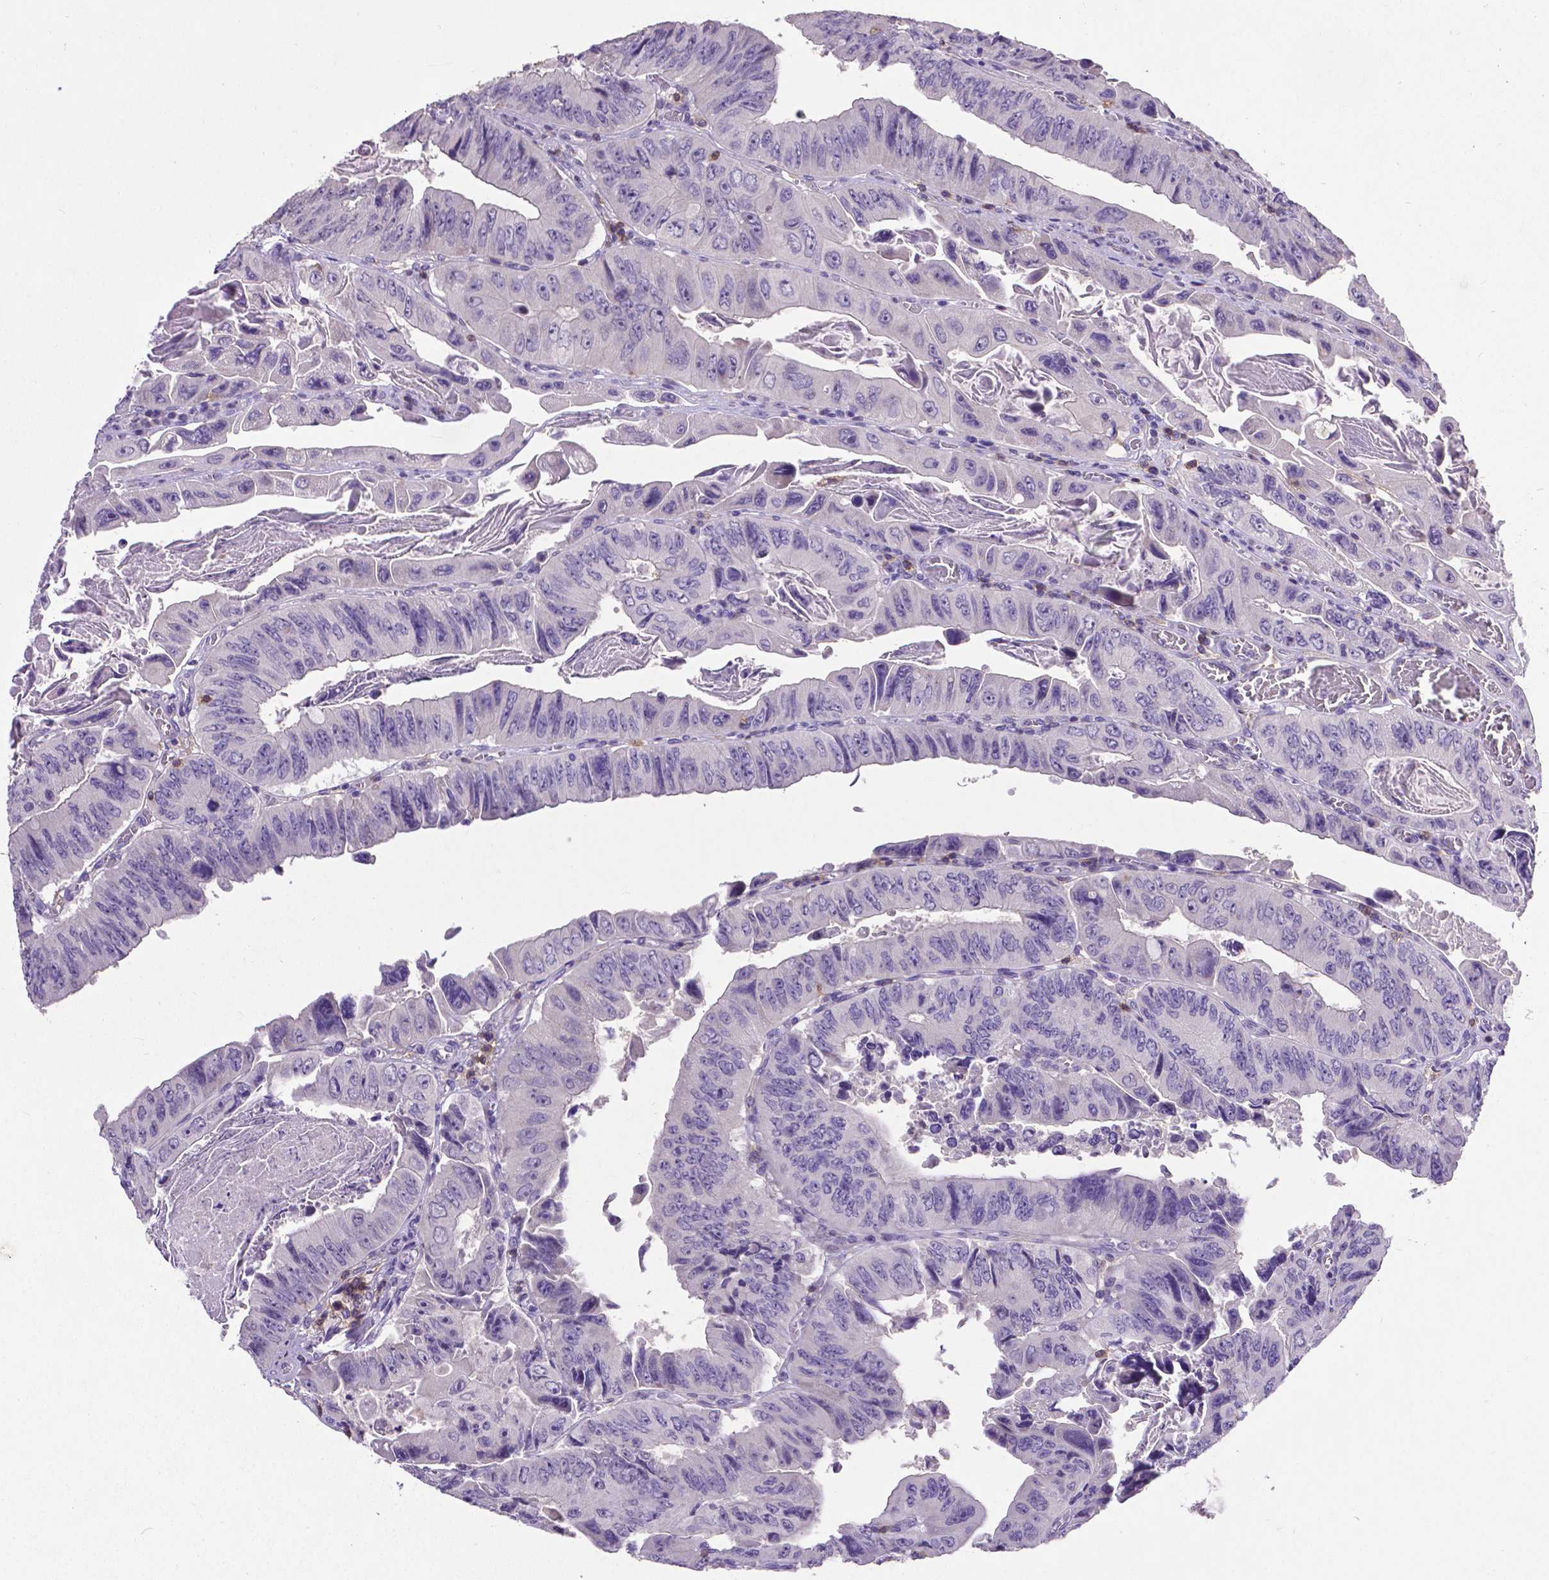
{"staining": {"intensity": "negative", "quantity": "none", "location": "none"}, "tissue": "colorectal cancer", "cell_type": "Tumor cells", "image_type": "cancer", "snomed": [{"axis": "morphology", "description": "Adenocarcinoma, NOS"}, {"axis": "topography", "description": "Colon"}], "caption": "The IHC photomicrograph has no significant expression in tumor cells of adenocarcinoma (colorectal) tissue.", "gene": "CD4", "patient": {"sex": "female", "age": 84}}